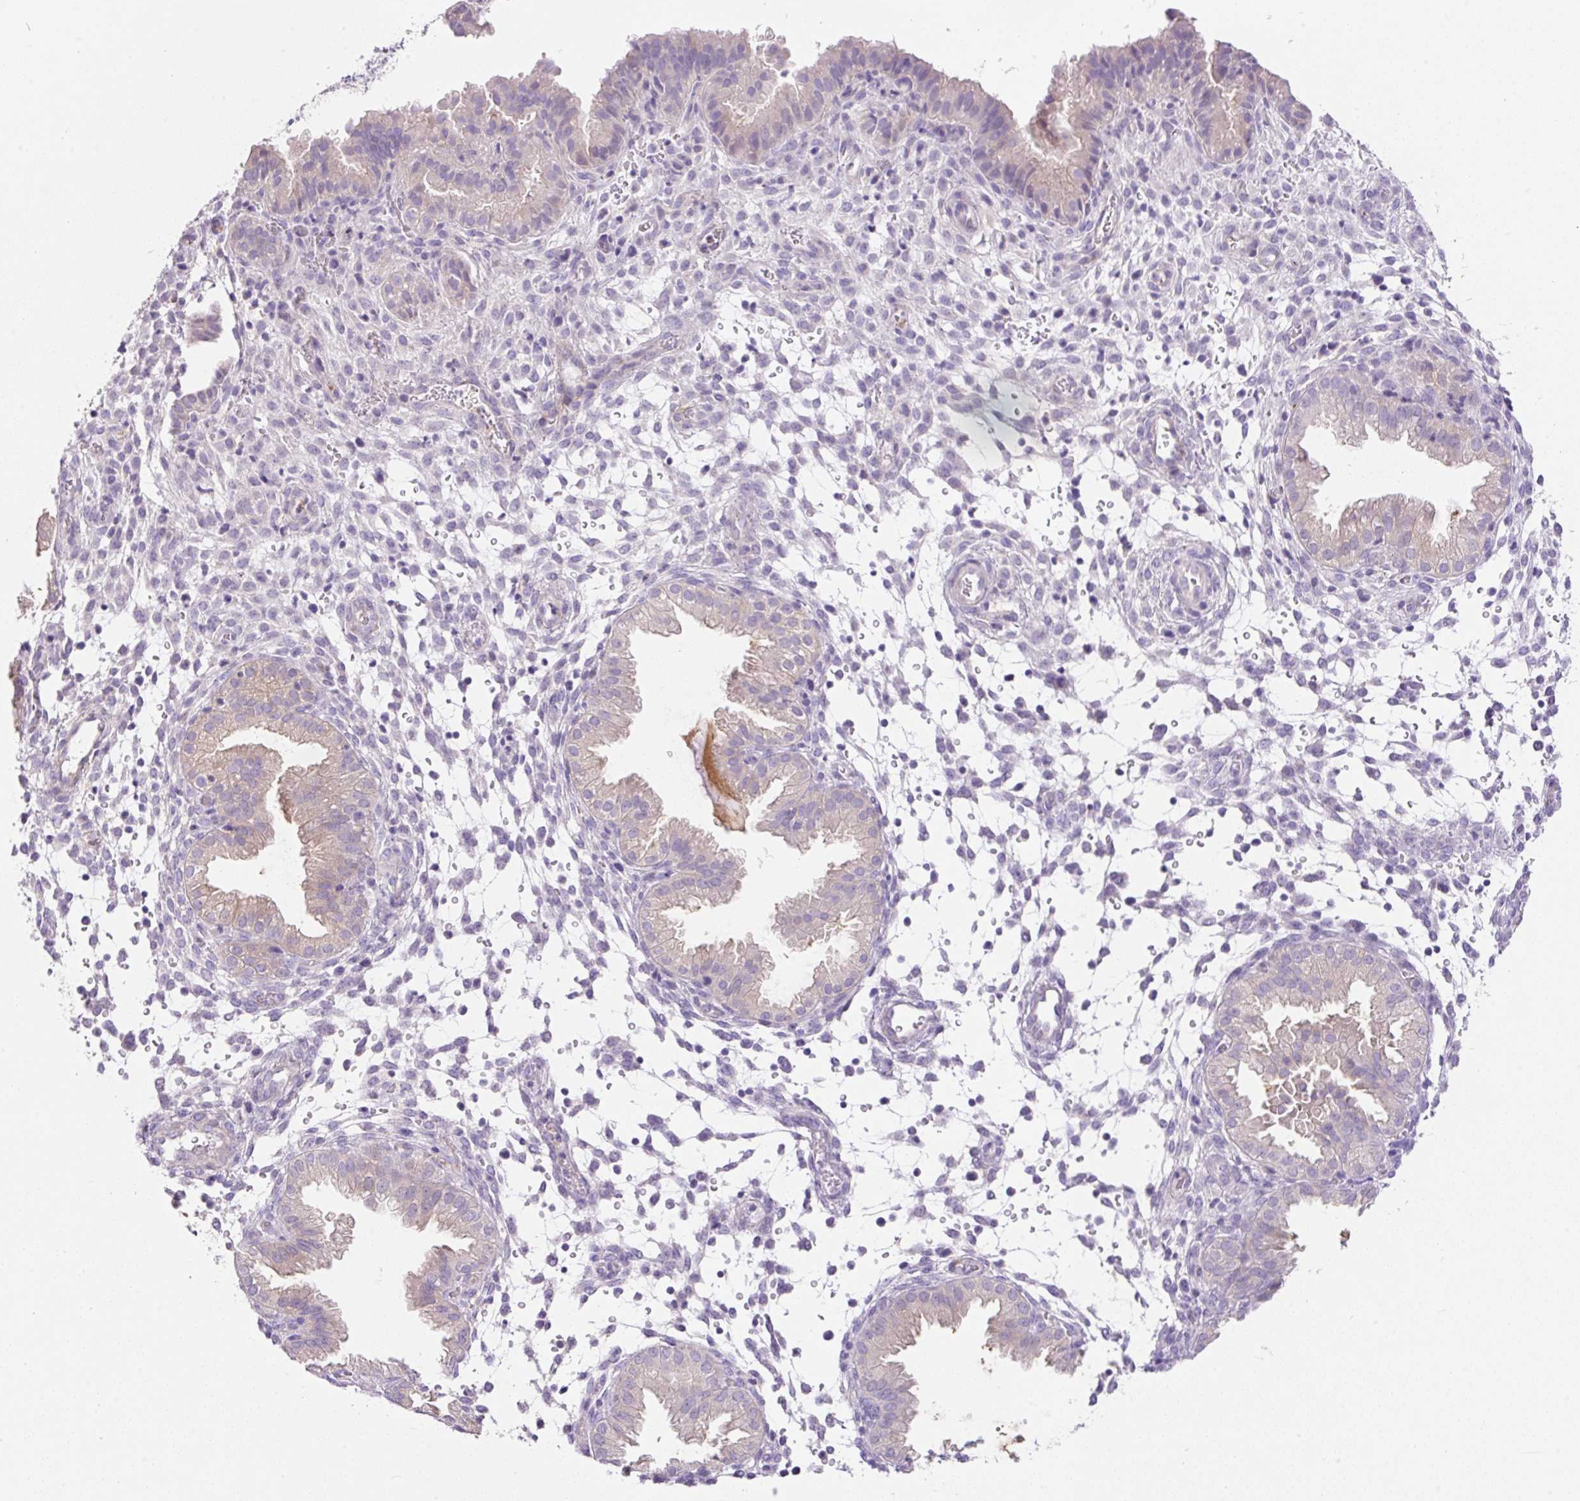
{"staining": {"intensity": "negative", "quantity": "none", "location": "none"}, "tissue": "endometrium", "cell_type": "Cells in endometrial stroma", "image_type": "normal", "snomed": [{"axis": "morphology", "description": "Normal tissue, NOS"}, {"axis": "topography", "description": "Endometrium"}], "caption": "A micrograph of endometrium stained for a protein displays no brown staining in cells in endometrial stroma. (DAB (3,3'-diaminobenzidine) immunohistochemistry (IHC) with hematoxylin counter stain).", "gene": "TDRD15", "patient": {"sex": "female", "age": 33}}